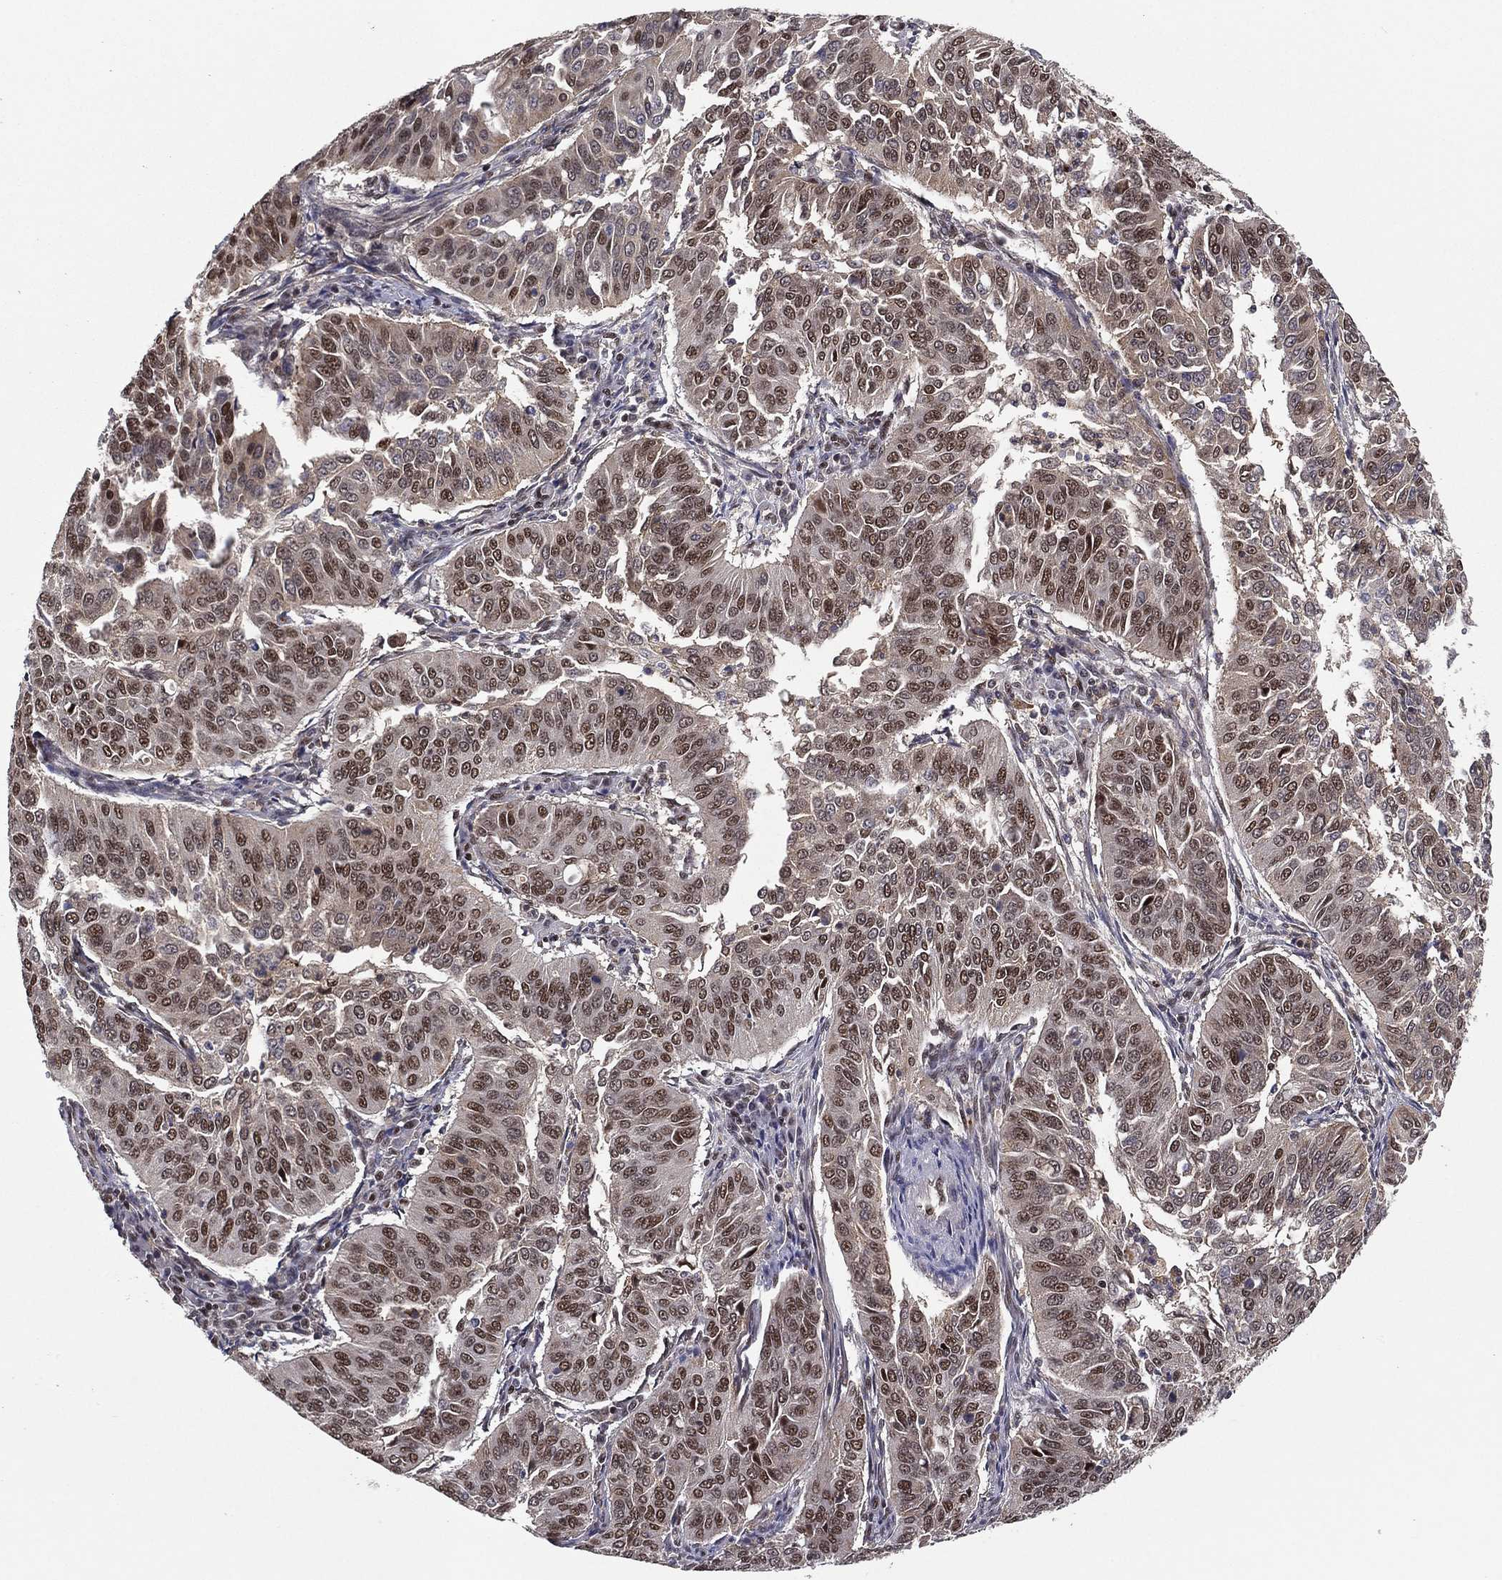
{"staining": {"intensity": "strong", "quantity": "25%-75%", "location": "nuclear"}, "tissue": "cervical cancer", "cell_type": "Tumor cells", "image_type": "cancer", "snomed": [{"axis": "morphology", "description": "Normal tissue, NOS"}, {"axis": "morphology", "description": "Squamous cell carcinoma, NOS"}, {"axis": "topography", "description": "Cervix"}], "caption": "This micrograph reveals immunohistochemistry staining of squamous cell carcinoma (cervical), with high strong nuclear positivity in about 25%-75% of tumor cells.", "gene": "GPALPP1", "patient": {"sex": "female", "age": 39}}